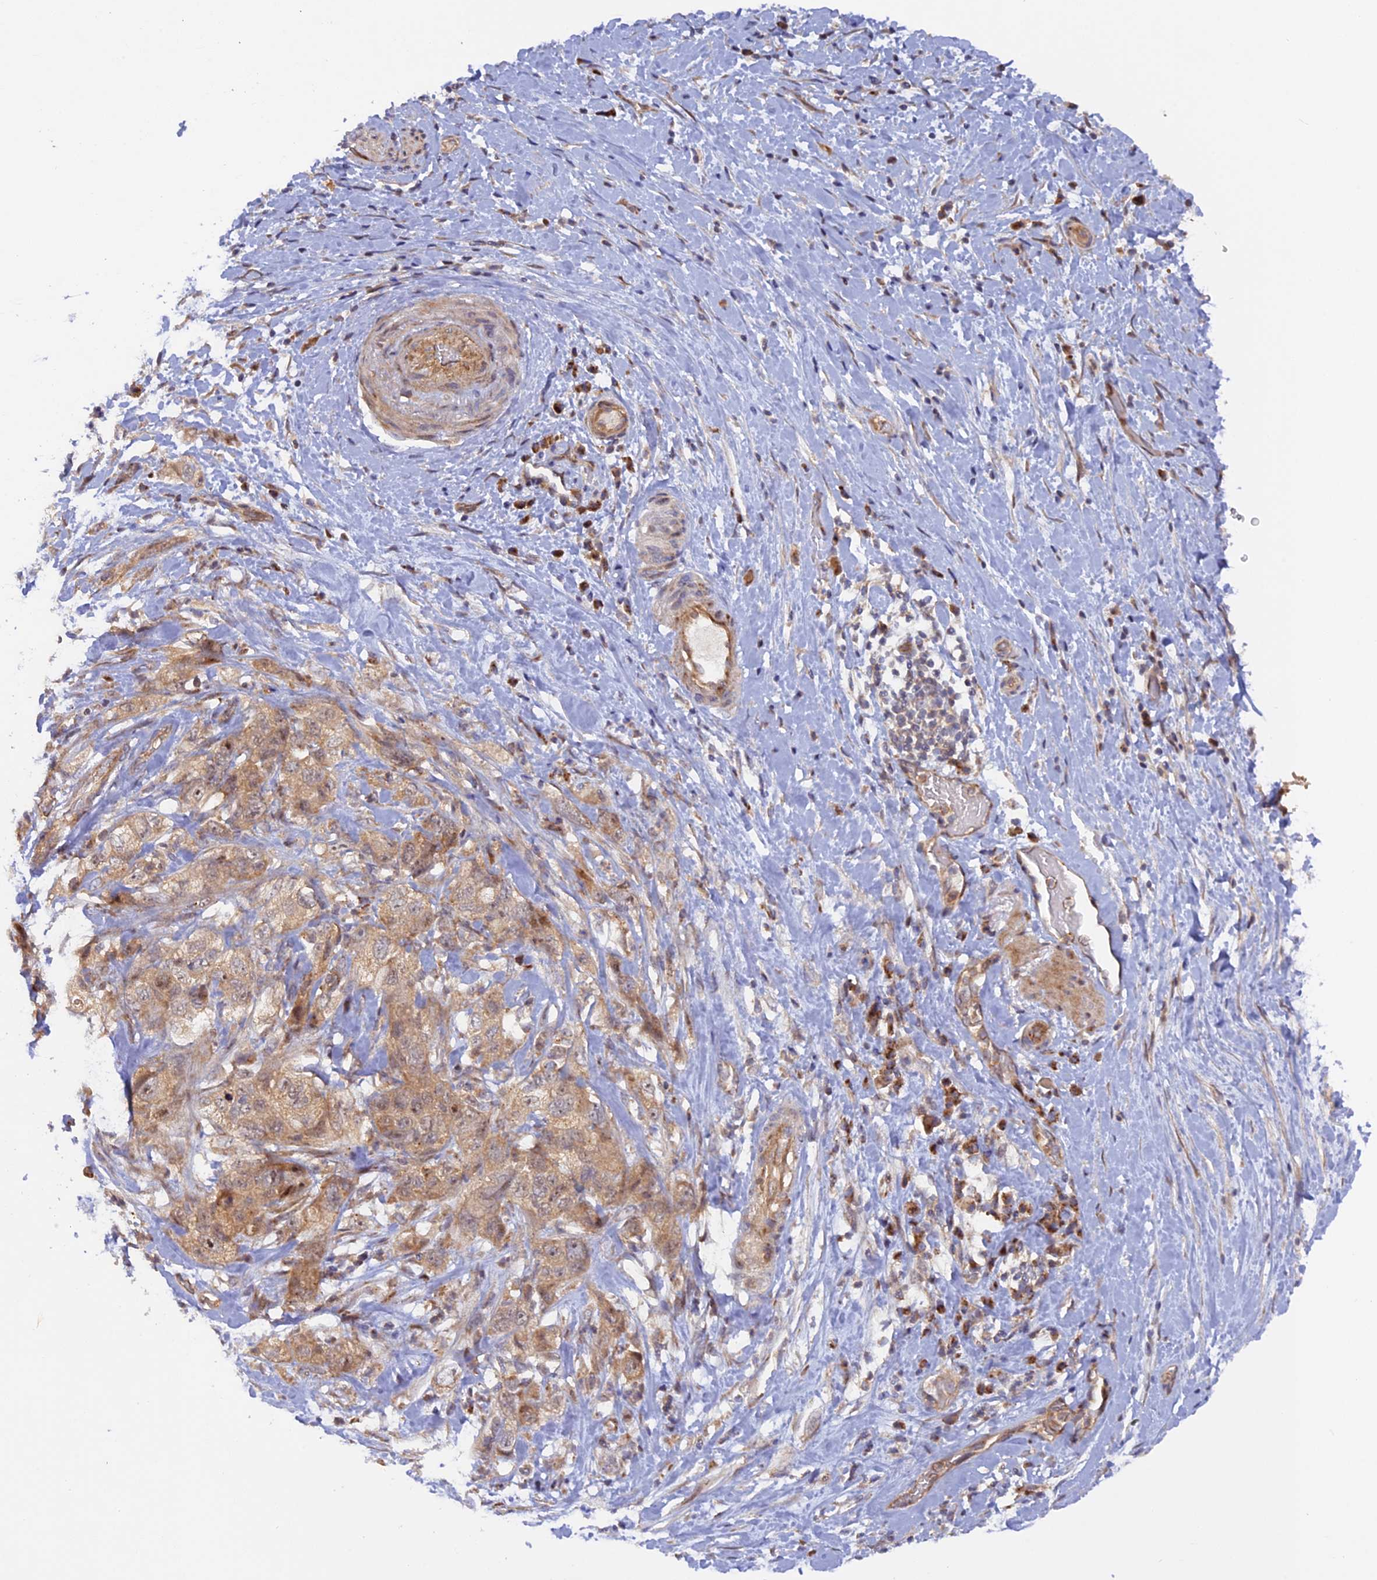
{"staining": {"intensity": "moderate", "quantity": ">75%", "location": "cytoplasmic/membranous"}, "tissue": "pancreatic cancer", "cell_type": "Tumor cells", "image_type": "cancer", "snomed": [{"axis": "morphology", "description": "Adenocarcinoma, NOS"}, {"axis": "topography", "description": "Pancreas"}], "caption": "Pancreatic cancer stained with a brown dye exhibits moderate cytoplasmic/membranous positive positivity in approximately >75% of tumor cells.", "gene": "FERMT1", "patient": {"sex": "female", "age": 73}}